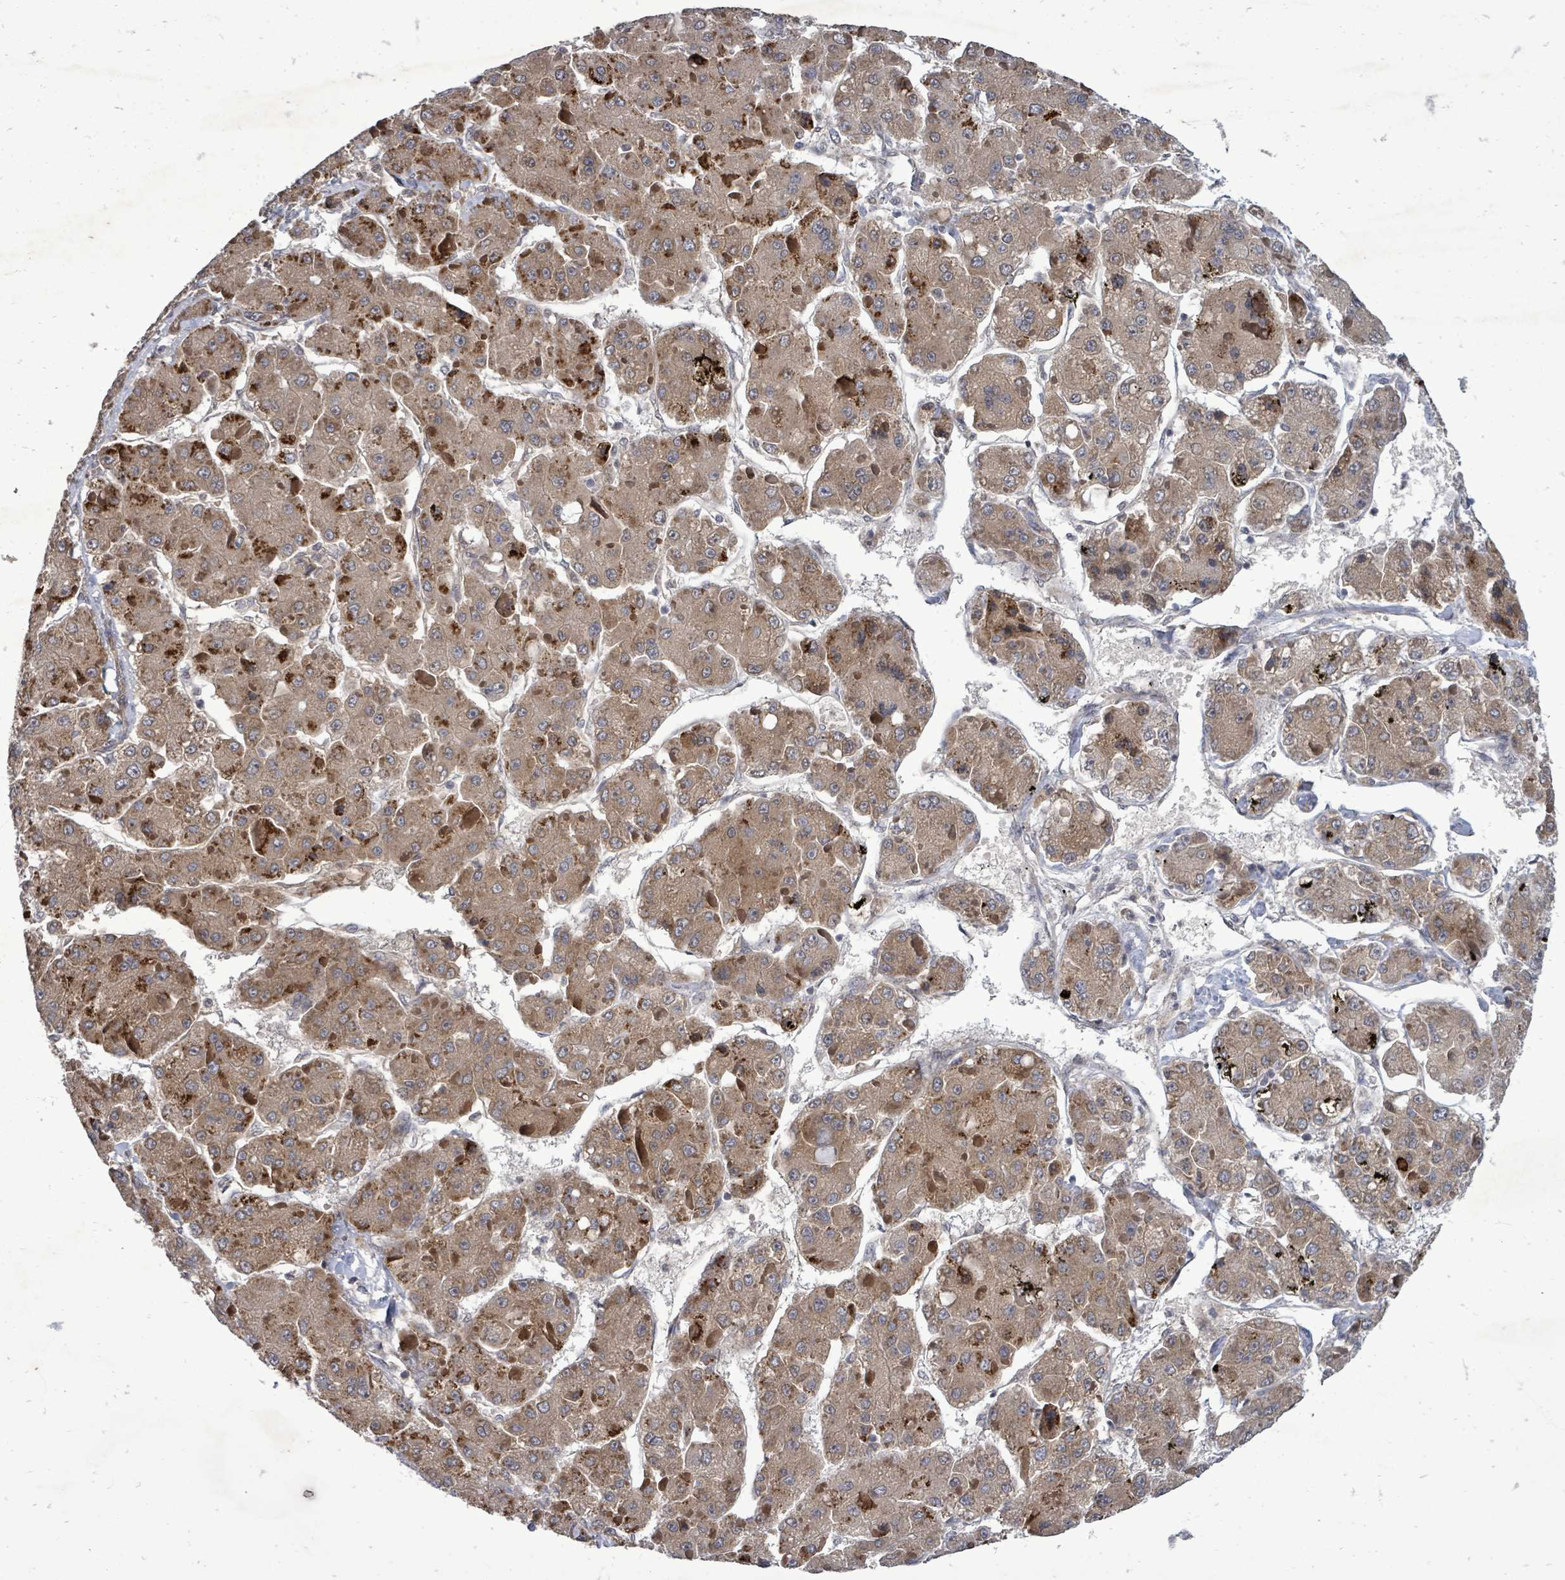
{"staining": {"intensity": "moderate", "quantity": ">75%", "location": "cytoplasmic/membranous"}, "tissue": "liver cancer", "cell_type": "Tumor cells", "image_type": "cancer", "snomed": [{"axis": "morphology", "description": "Carcinoma, Hepatocellular, NOS"}, {"axis": "topography", "description": "Liver"}], "caption": "Immunohistochemistry of liver hepatocellular carcinoma reveals medium levels of moderate cytoplasmic/membranous expression in about >75% of tumor cells. The staining is performed using DAB (3,3'-diaminobenzidine) brown chromogen to label protein expression. The nuclei are counter-stained blue using hematoxylin.", "gene": "RALGAPB", "patient": {"sex": "female", "age": 73}}